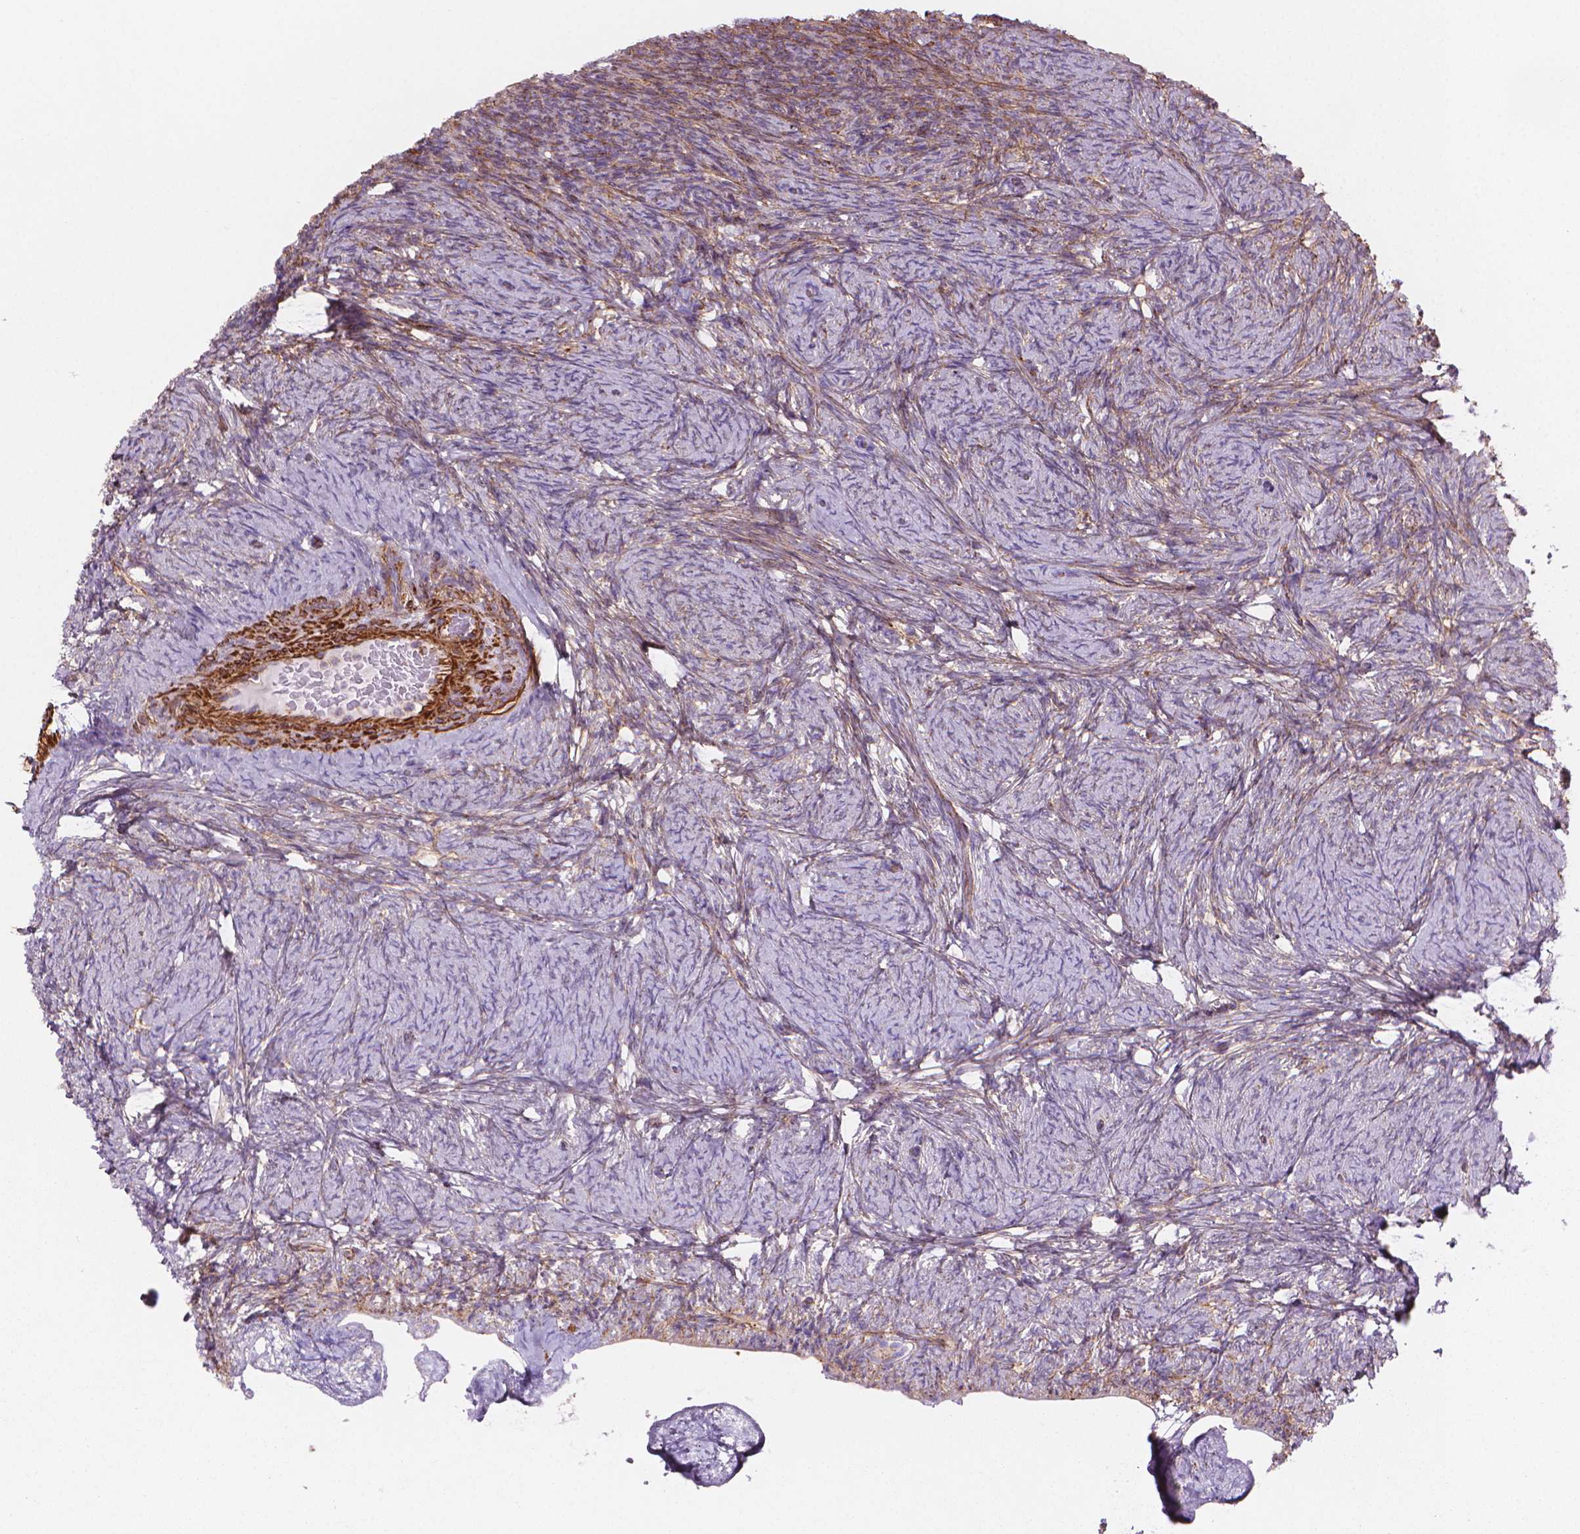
{"staining": {"intensity": "moderate", "quantity": "<25%", "location": "cytoplasmic/membranous"}, "tissue": "ovary", "cell_type": "Ovarian stroma cells", "image_type": "normal", "snomed": [{"axis": "morphology", "description": "Normal tissue, NOS"}, {"axis": "topography", "description": "Ovary"}], "caption": "IHC histopathology image of benign ovary: ovary stained using IHC displays low levels of moderate protein expression localized specifically in the cytoplasmic/membranous of ovarian stroma cells, appearing as a cytoplasmic/membranous brown color.", "gene": "PATJ", "patient": {"sex": "female", "age": 34}}